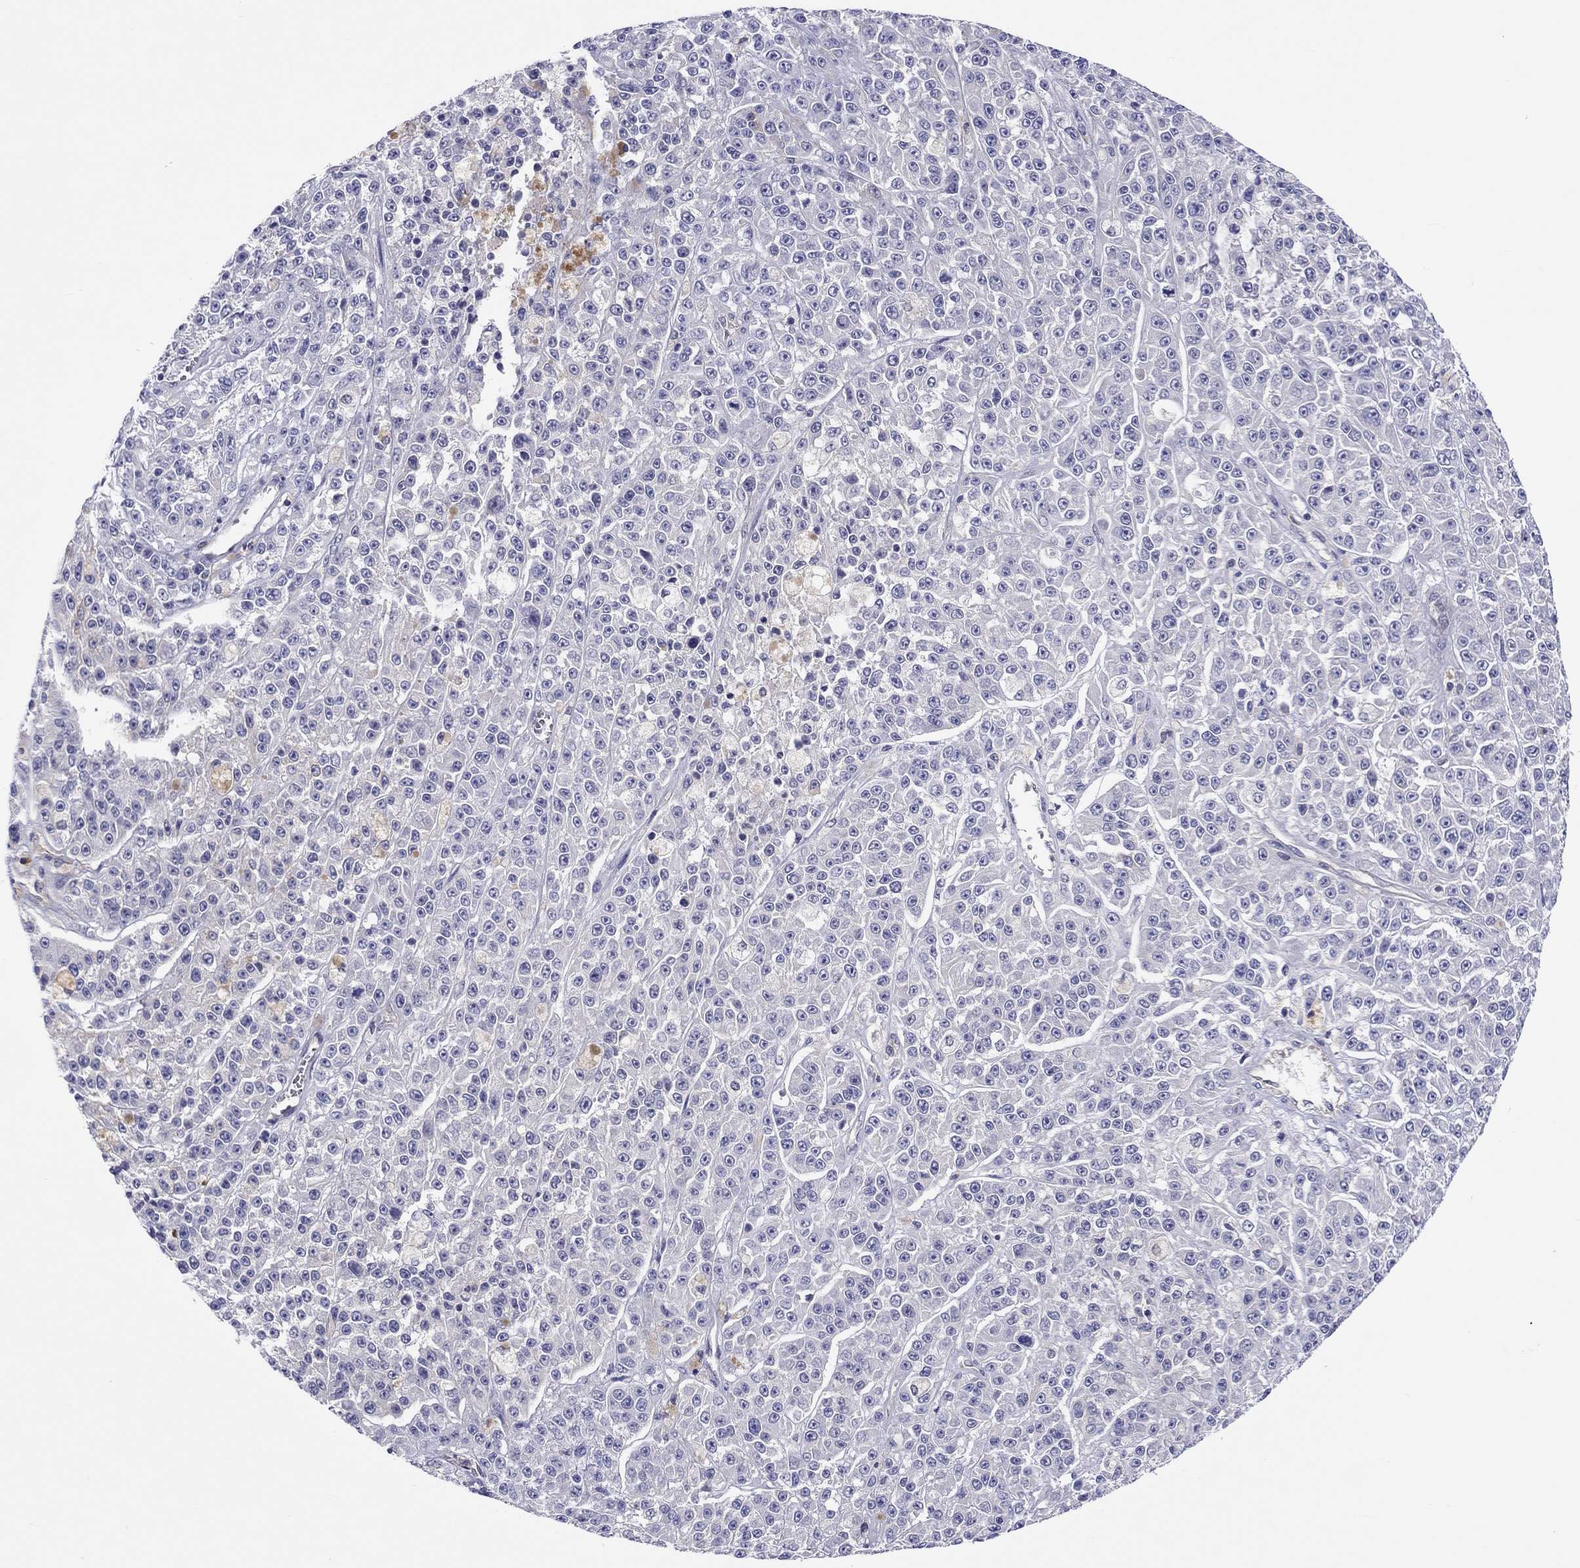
{"staining": {"intensity": "negative", "quantity": "none", "location": "none"}, "tissue": "melanoma", "cell_type": "Tumor cells", "image_type": "cancer", "snomed": [{"axis": "morphology", "description": "Malignant melanoma, NOS"}, {"axis": "topography", "description": "Skin"}], "caption": "There is no significant positivity in tumor cells of melanoma.", "gene": "ABCG4", "patient": {"sex": "female", "age": 58}}